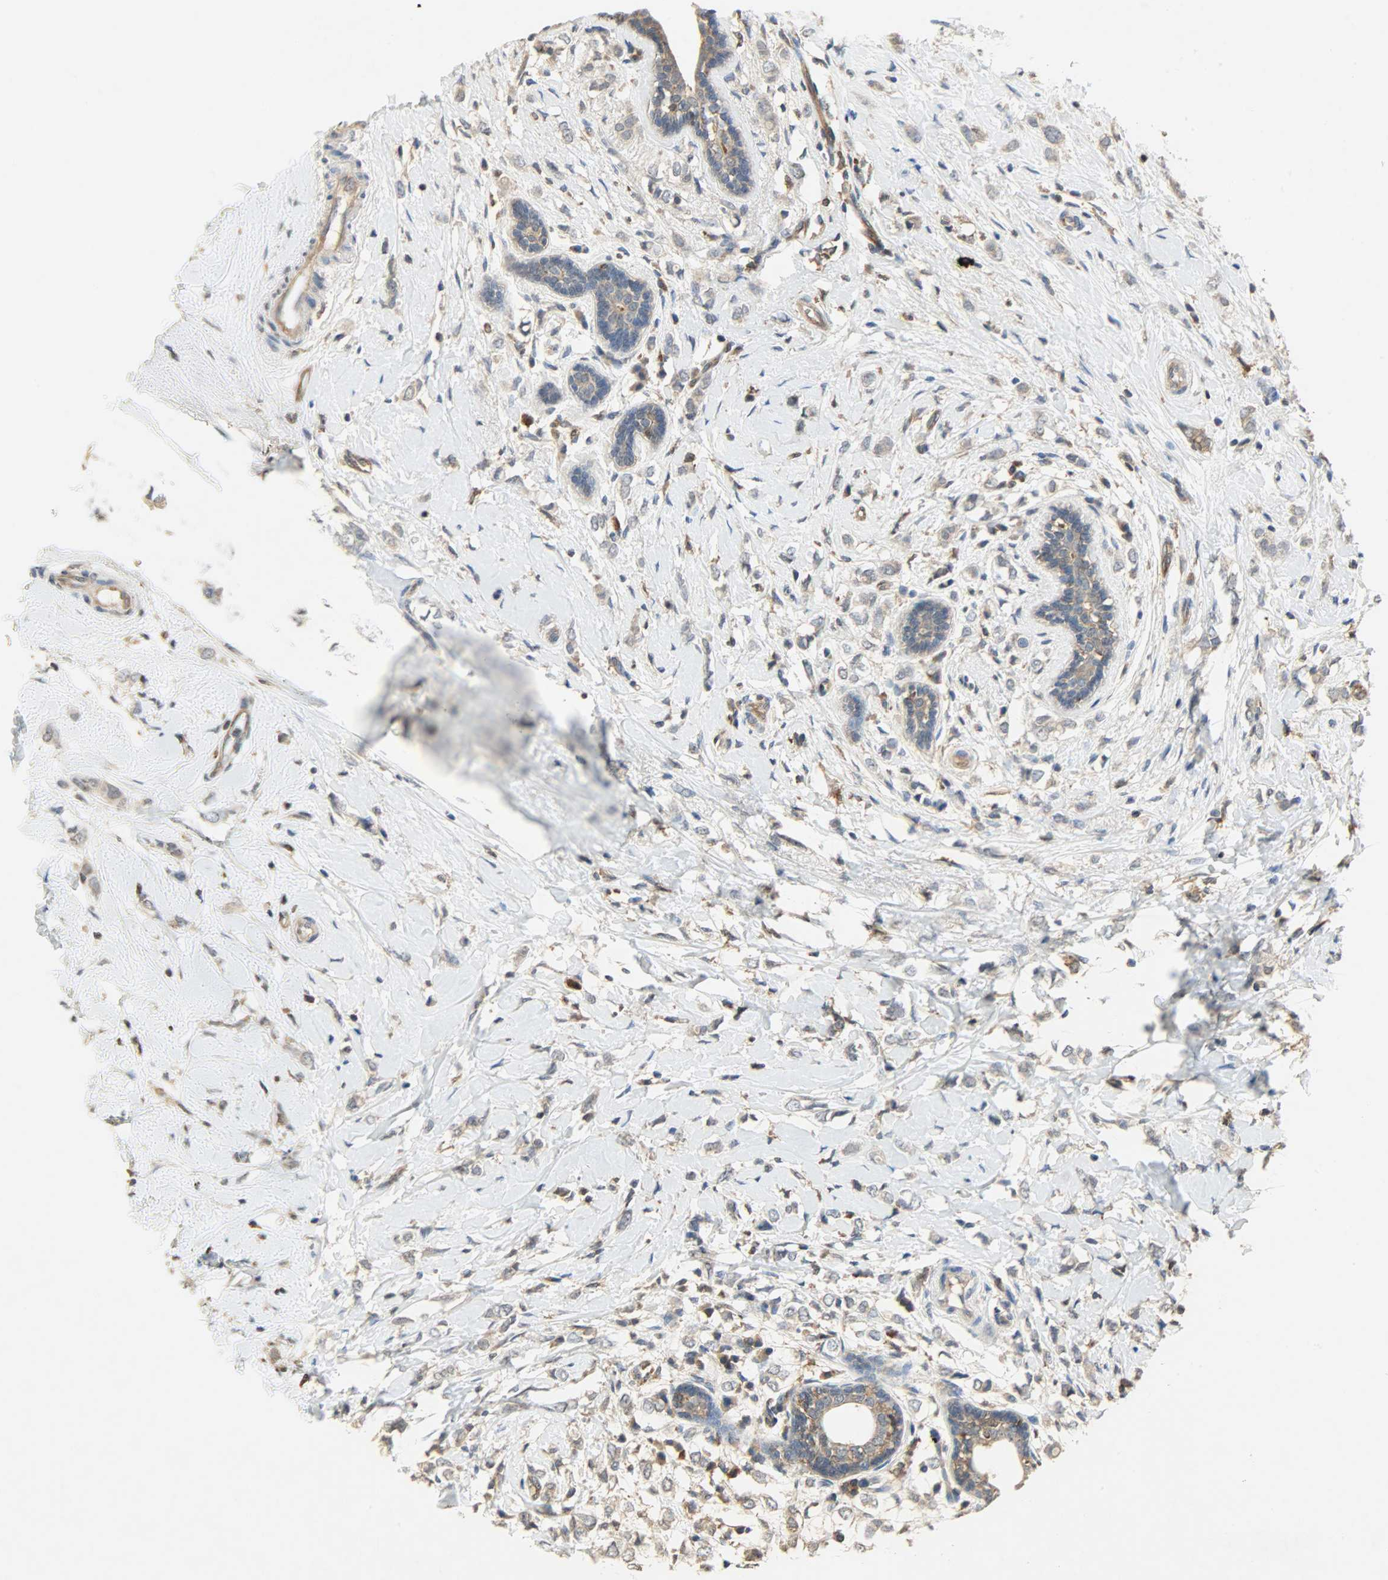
{"staining": {"intensity": "moderate", "quantity": ">75%", "location": "cytoplasmic/membranous"}, "tissue": "breast cancer", "cell_type": "Tumor cells", "image_type": "cancer", "snomed": [{"axis": "morphology", "description": "Normal tissue, NOS"}, {"axis": "morphology", "description": "Lobular carcinoma"}, {"axis": "topography", "description": "Breast"}], "caption": "Protein staining of breast cancer (lobular carcinoma) tissue exhibits moderate cytoplasmic/membranous expression in approximately >75% of tumor cells.", "gene": "TRIM21", "patient": {"sex": "female", "age": 47}}